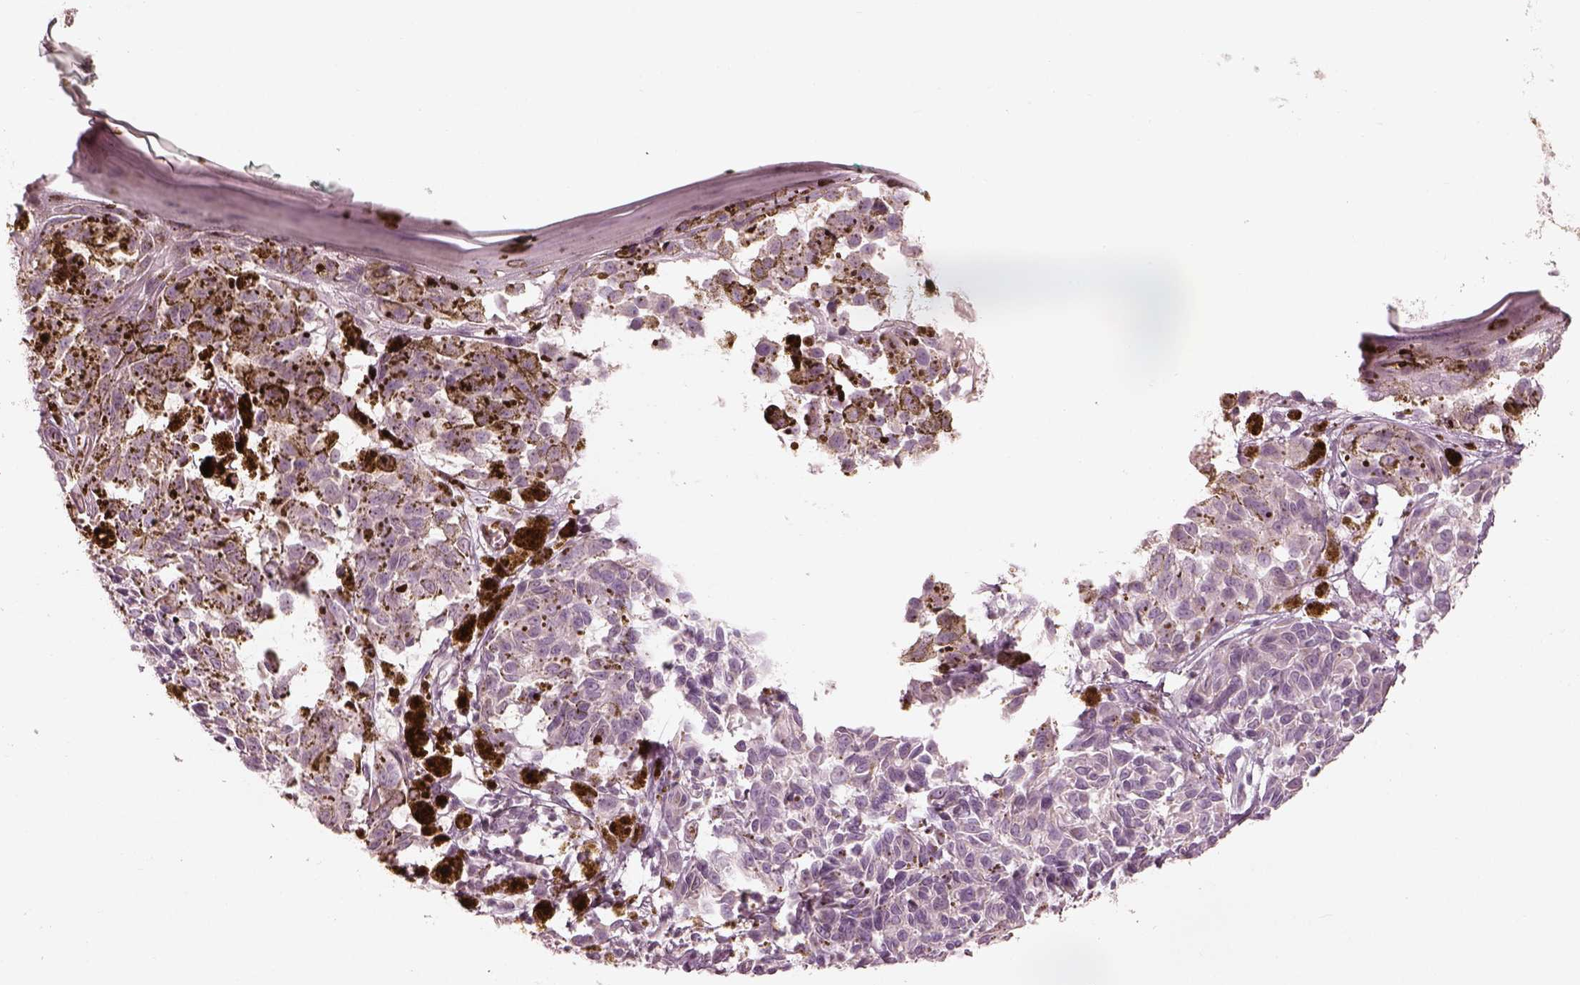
{"staining": {"intensity": "negative", "quantity": "none", "location": "none"}, "tissue": "melanoma", "cell_type": "Tumor cells", "image_type": "cancer", "snomed": [{"axis": "morphology", "description": "Malignant melanoma, NOS"}, {"axis": "topography", "description": "Skin"}], "caption": "DAB immunohistochemical staining of melanoma displays no significant positivity in tumor cells. The staining is performed using DAB (3,3'-diaminobenzidine) brown chromogen with nuclei counter-stained in using hematoxylin.", "gene": "ANKLE1", "patient": {"sex": "female", "age": 38}}